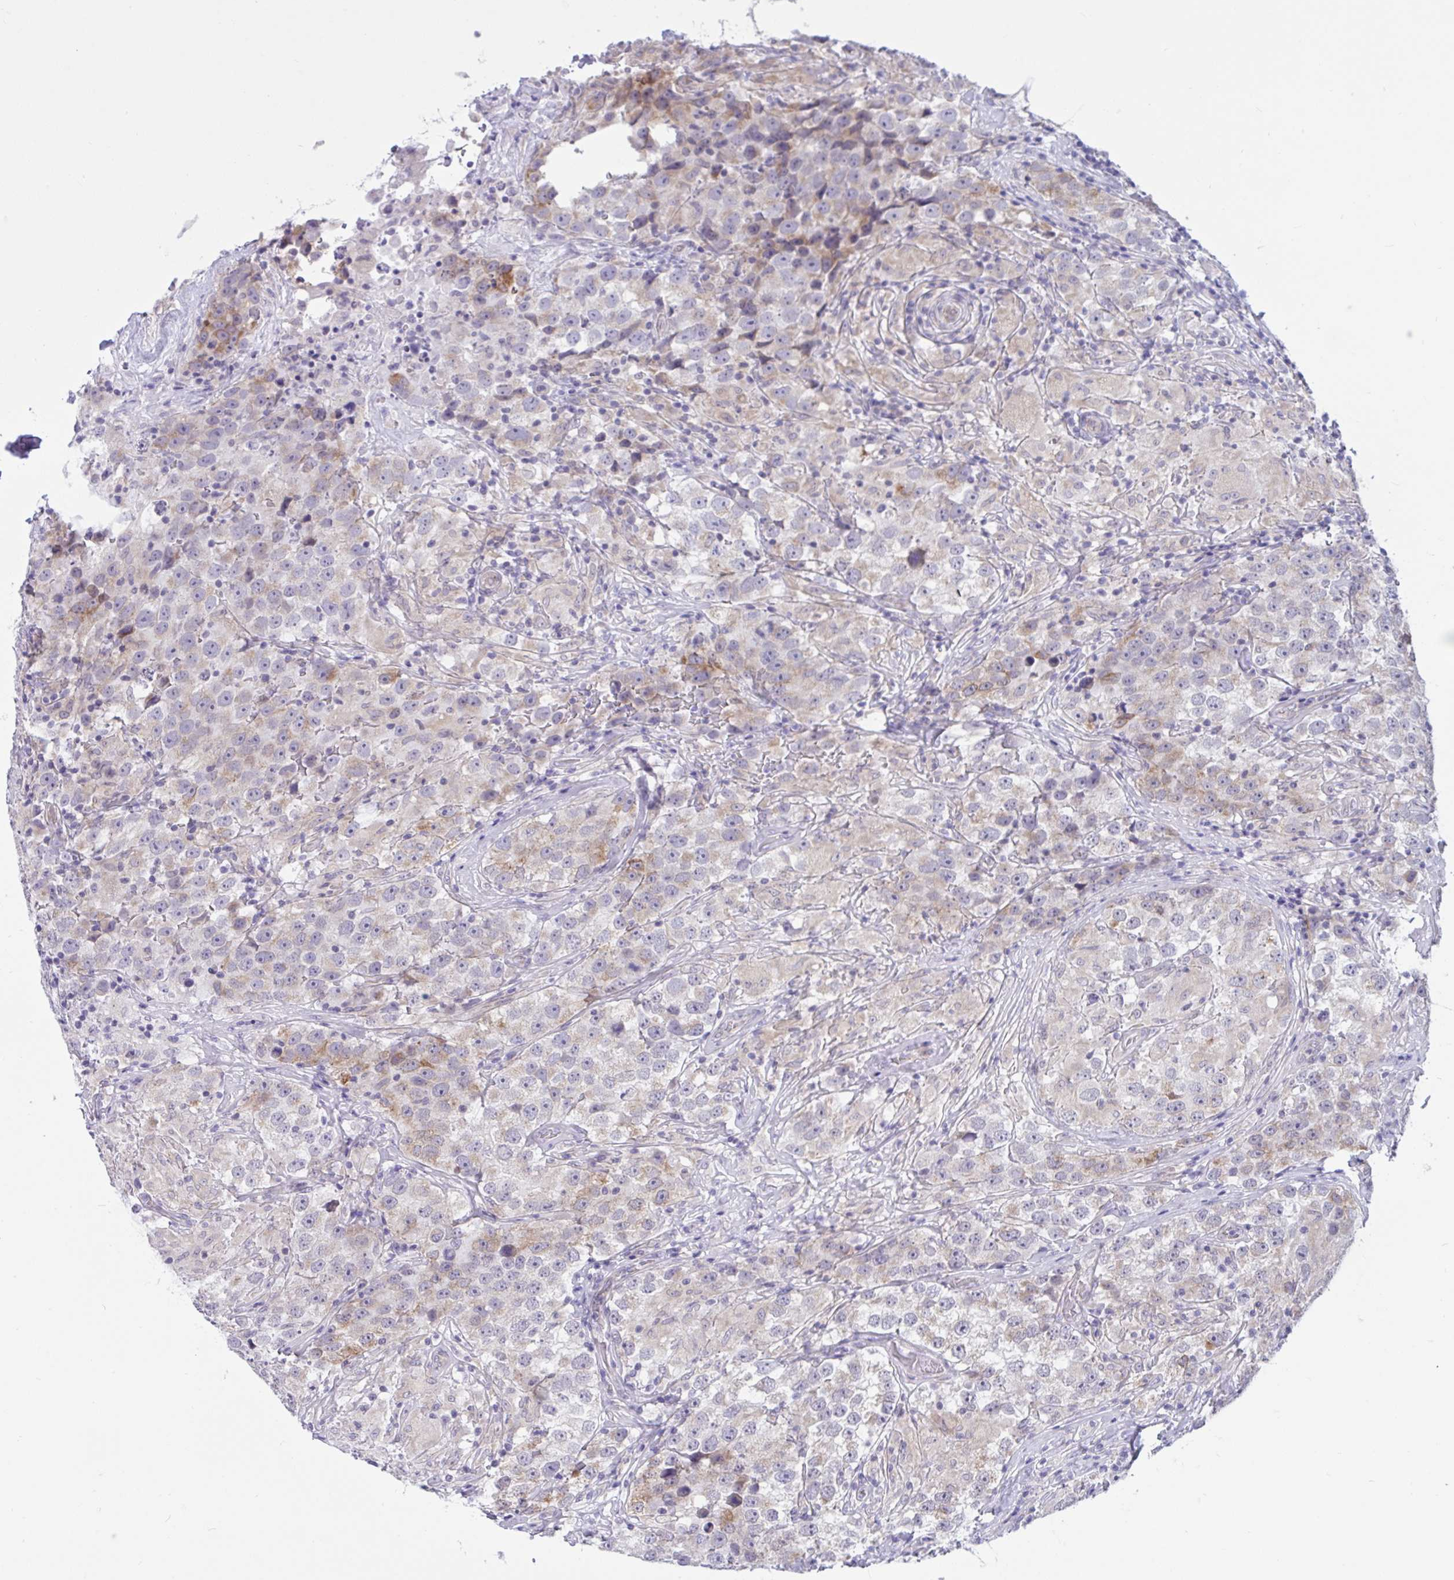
{"staining": {"intensity": "moderate", "quantity": "<25%", "location": "cytoplasmic/membranous"}, "tissue": "testis cancer", "cell_type": "Tumor cells", "image_type": "cancer", "snomed": [{"axis": "morphology", "description": "Seminoma, NOS"}, {"axis": "topography", "description": "Testis"}], "caption": "Immunohistochemistry (IHC) staining of seminoma (testis), which reveals low levels of moderate cytoplasmic/membranous expression in approximately <25% of tumor cells indicating moderate cytoplasmic/membranous protein expression. The staining was performed using DAB (brown) for protein detection and nuclei were counterstained in hematoxylin (blue).", "gene": "CAMLG", "patient": {"sex": "male", "age": 46}}